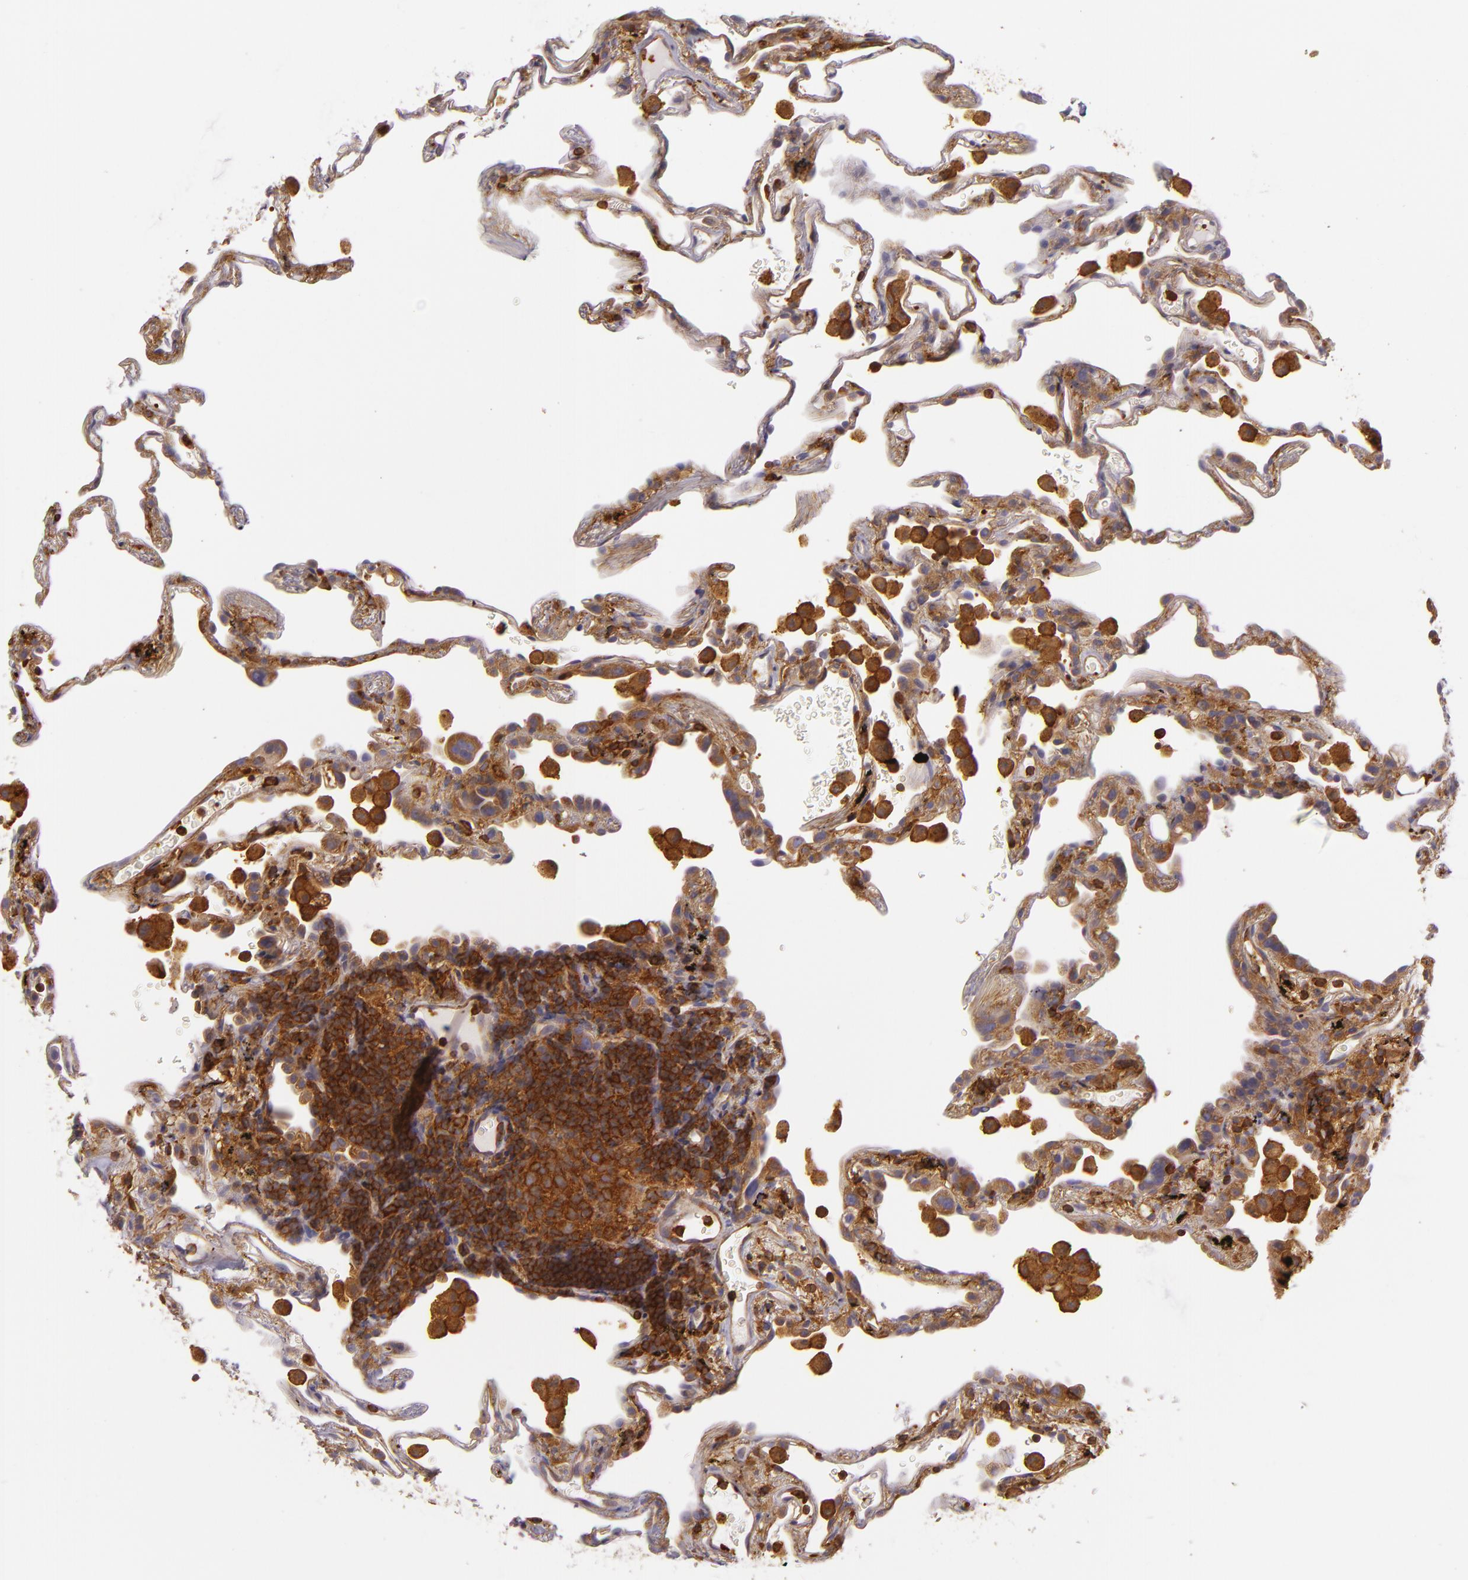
{"staining": {"intensity": "strong", "quantity": ">75%", "location": "cytoplasmic/membranous"}, "tissue": "lung", "cell_type": "Alveolar cells", "image_type": "normal", "snomed": [{"axis": "morphology", "description": "Normal tissue, NOS"}, {"axis": "morphology", "description": "Inflammation, NOS"}, {"axis": "topography", "description": "Lung"}], "caption": "Strong cytoplasmic/membranous expression is identified in about >75% of alveolar cells in unremarkable lung. (DAB IHC with brightfield microscopy, high magnification).", "gene": "TLN1", "patient": {"sex": "male", "age": 69}}